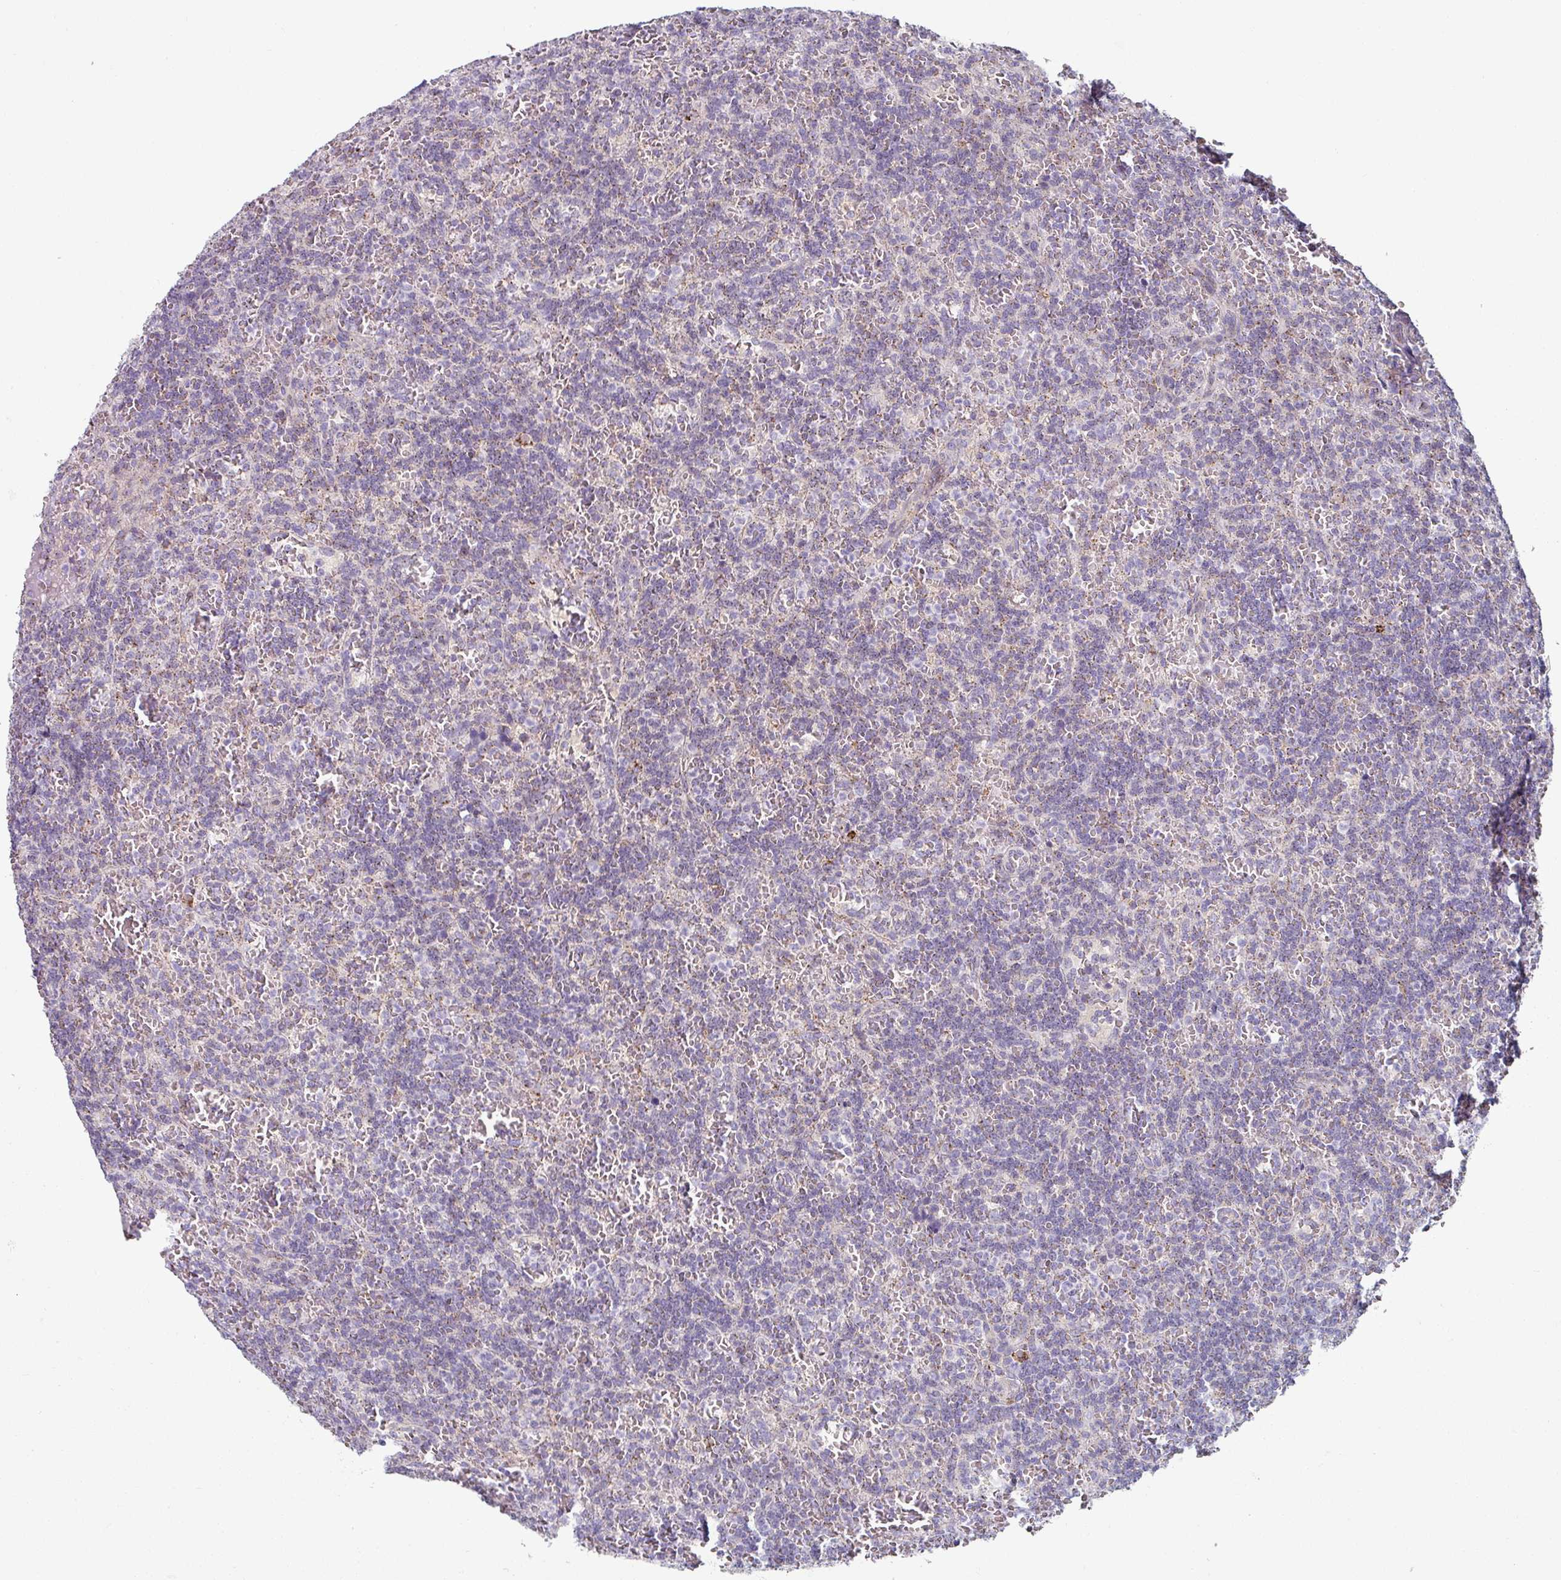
{"staining": {"intensity": "negative", "quantity": "none", "location": "none"}, "tissue": "lymphoma", "cell_type": "Tumor cells", "image_type": "cancer", "snomed": [{"axis": "morphology", "description": "Malignant lymphoma, non-Hodgkin's type, Low grade"}, {"axis": "topography", "description": "Spleen"}], "caption": "Tumor cells show no significant protein positivity in lymphoma. (DAB (3,3'-diaminobenzidine) immunohistochemistry (IHC) visualized using brightfield microscopy, high magnification).", "gene": "CCDC85B", "patient": {"sex": "male", "age": 73}}